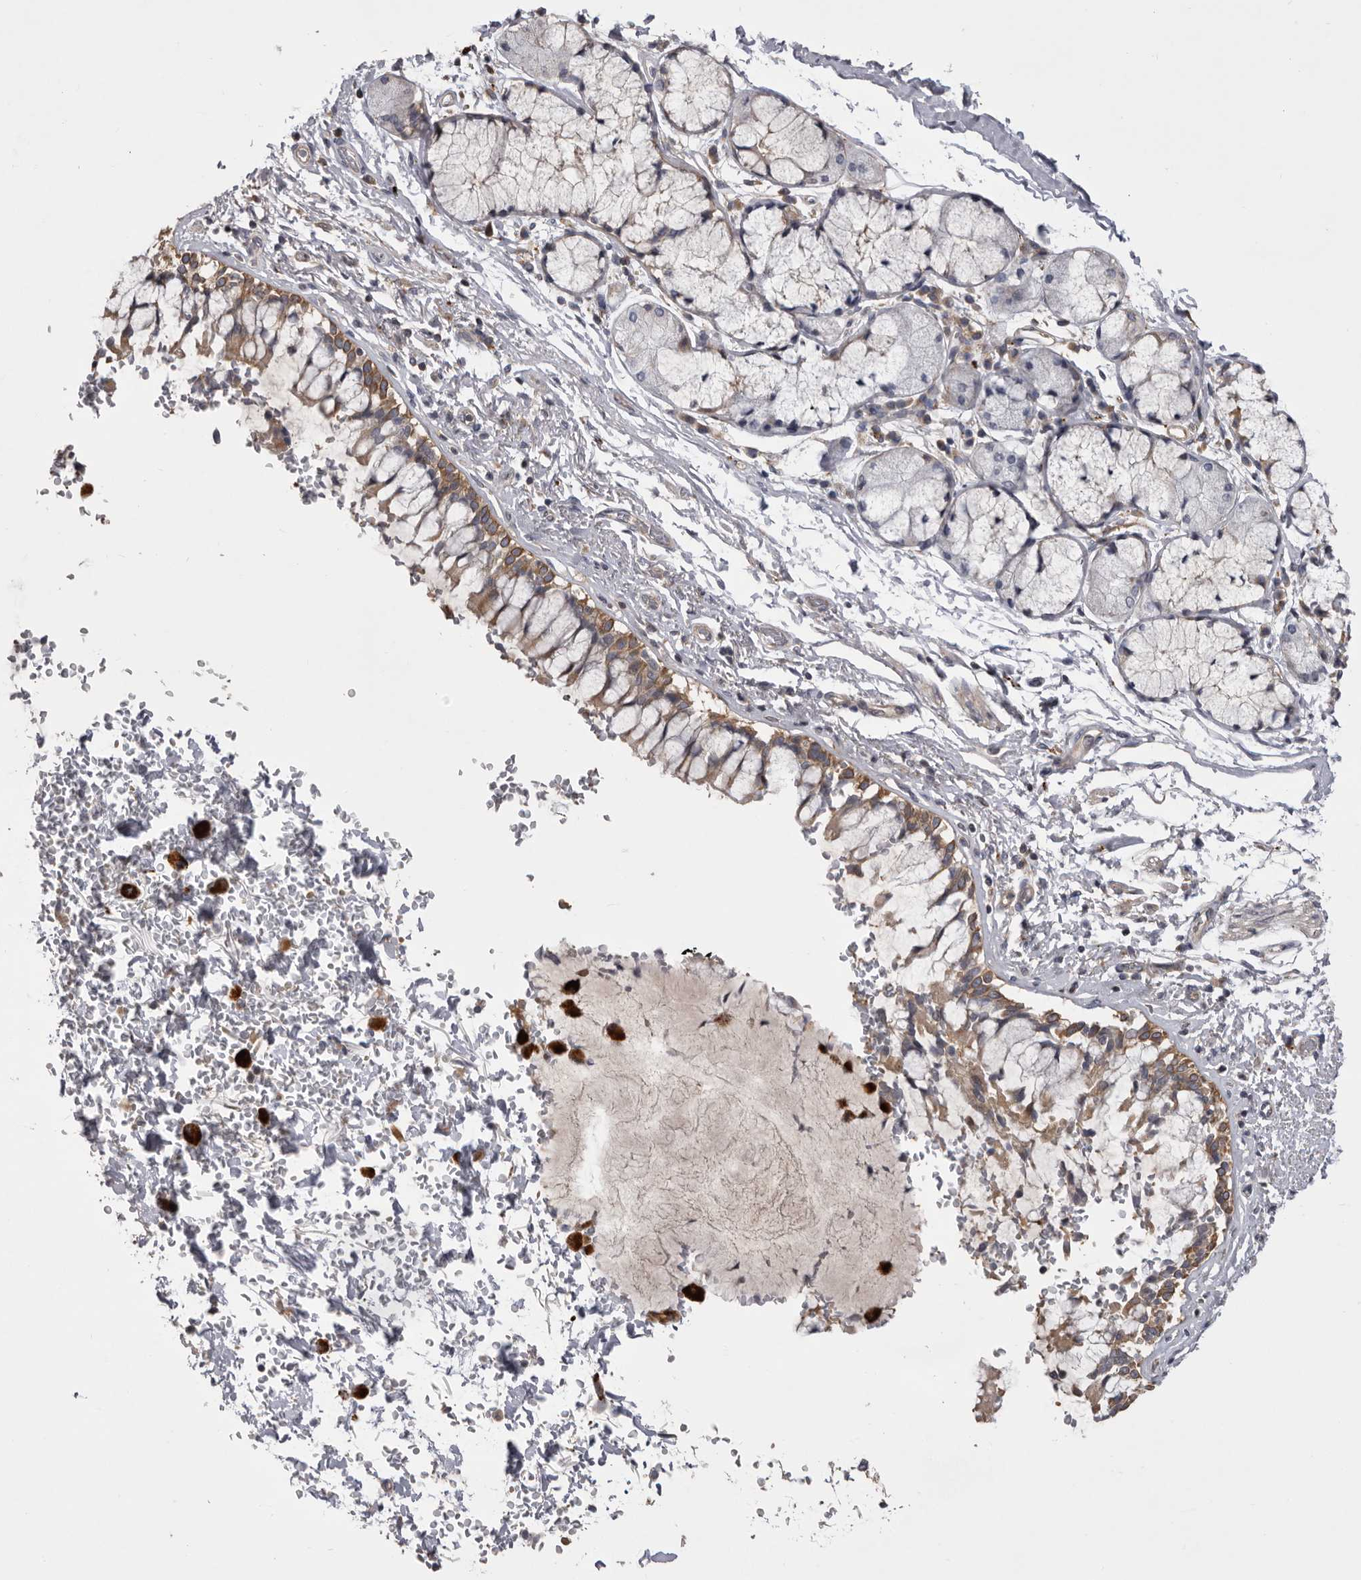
{"staining": {"intensity": "moderate", "quantity": ">75%", "location": "cytoplasmic/membranous"}, "tissue": "bronchus", "cell_type": "Respiratory epithelial cells", "image_type": "normal", "snomed": [{"axis": "morphology", "description": "Normal tissue, NOS"}, {"axis": "morphology", "description": "Inflammation, NOS"}, {"axis": "topography", "description": "Cartilage tissue"}, {"axis": "topography", "description": "Bronchus"}, {"axis": "topography", "description": "Lung"}], "caption": "Protein staining of normal bronchus exhibits moderate cytoplasmic/membranous positivity in about >75% of respiratory epithelial cells.", "gene": "WDR47", "patient": {"sex": "female", "age": 64}}